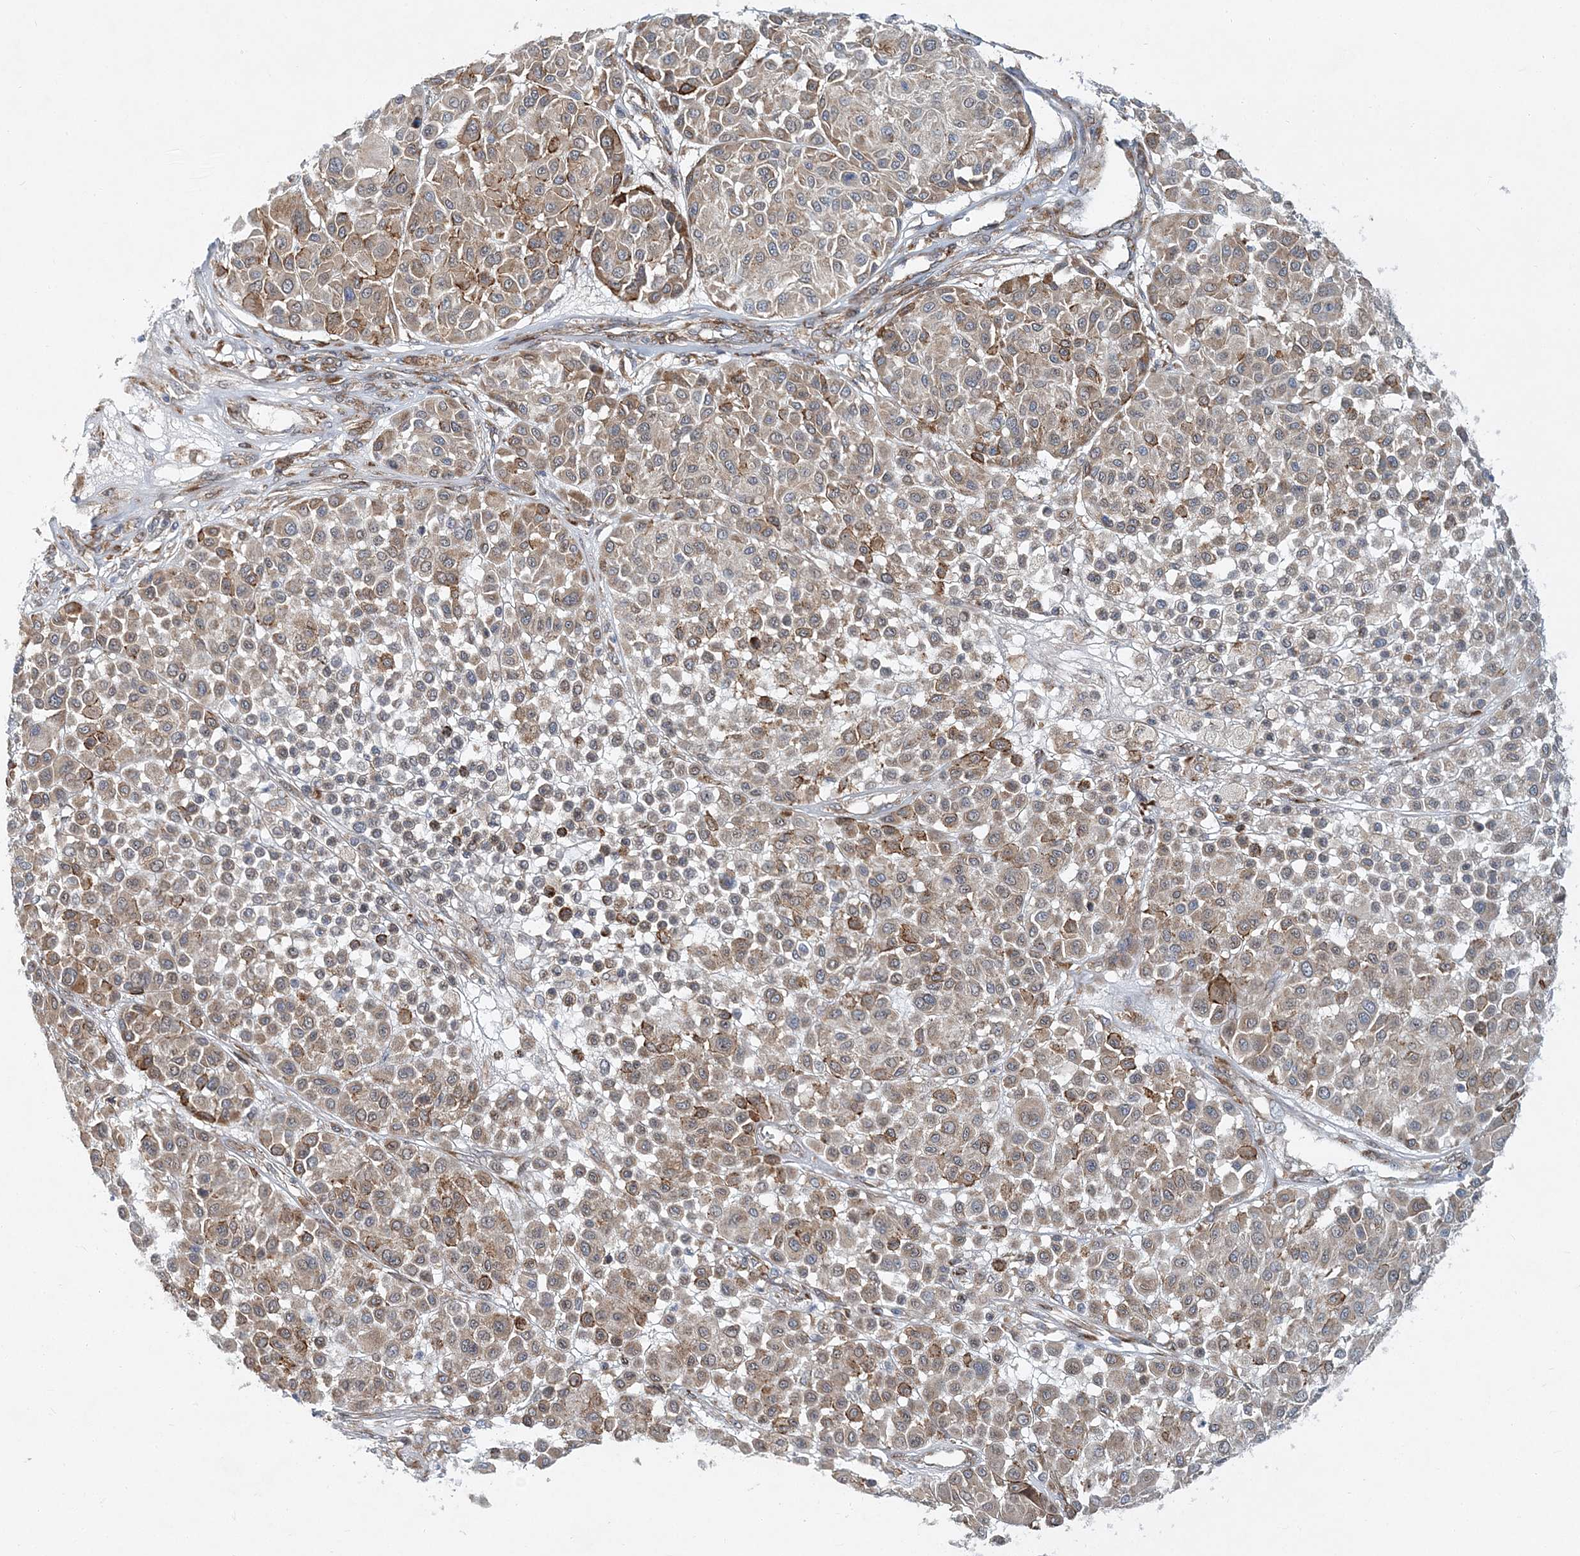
{"staining": {"intensity": "weak", "quantity": ">75%", "location": "cytoplasmic/membranous"}, "tissue": "melanoma", "cell_type": "Tumor cells", "image_type": "cancer", "snomed": [{"axis": "morphology", "description": "Malignant melanoma, Metastatic site"}, {"axis": "topography", "description": "Soft tissue"}], "caption": "The image demonstrates immunohistochemical staining of melanoma. There is weak cytoplasmic/membranous staining is present in approximately >75% of tumor cells. (DAB IHC, brown staining for protein, blue staining for nuclei).", "gene": "NBAS", "patient": {"sex": "male", "age": 41}}